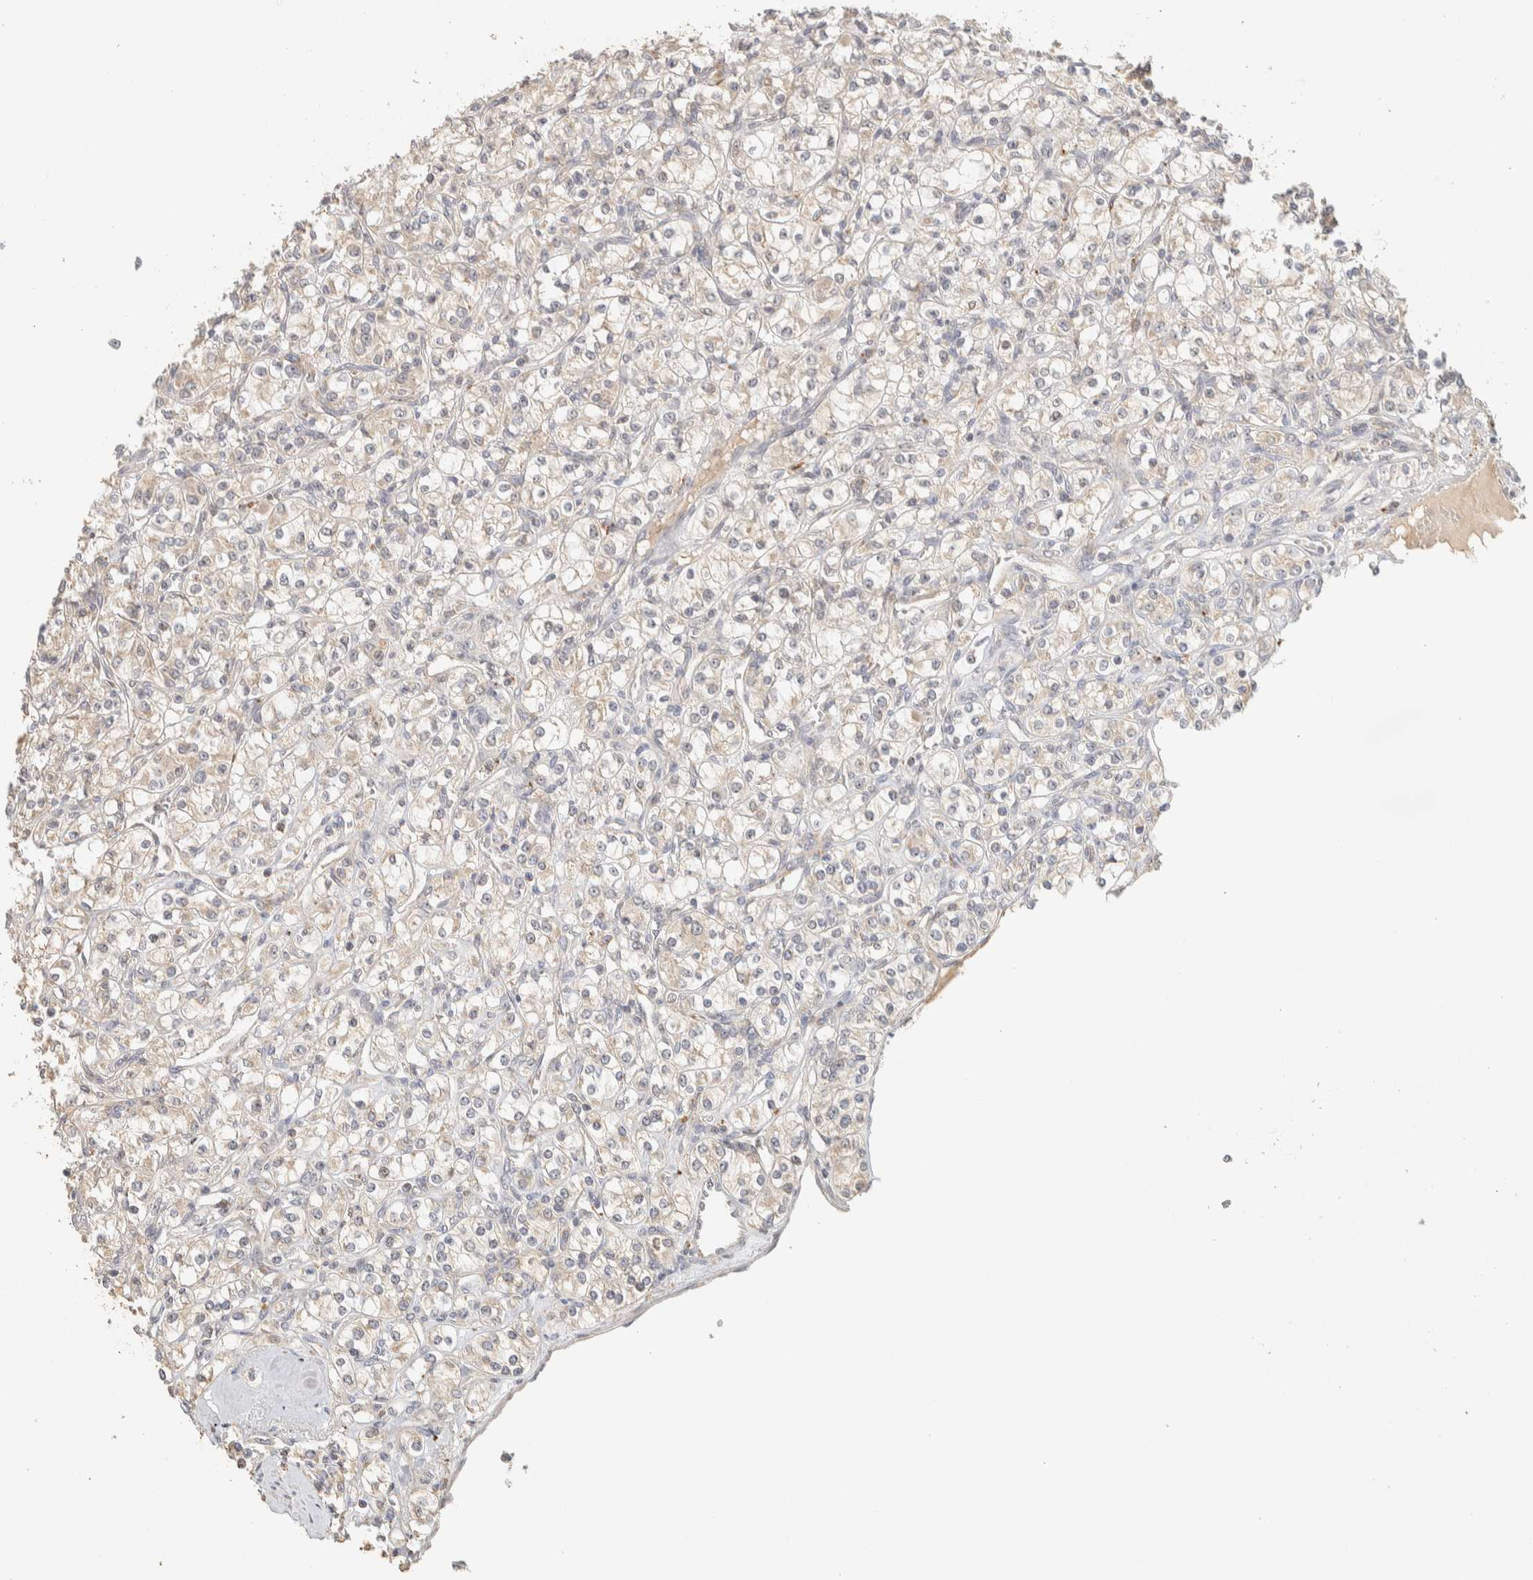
{"staining": {"intensity": "weak", "quantity": "<25%", "location": "cytoplasmic/membranous"}, "tissue": "renal cancer", "cell_type": "Tumor cells", "image_type": "cancer", "snomed": [{"axis": "morphology", "description": "Adenocarcinoma, NOS"}, {"axis": "topography", "description": "Kidney"}], "caption": "Tumor cells are negative for protein expression in human adenocarcinoma (renal).", "gene": "ITPA", "patient": {"sex": "male", "age": 77}}